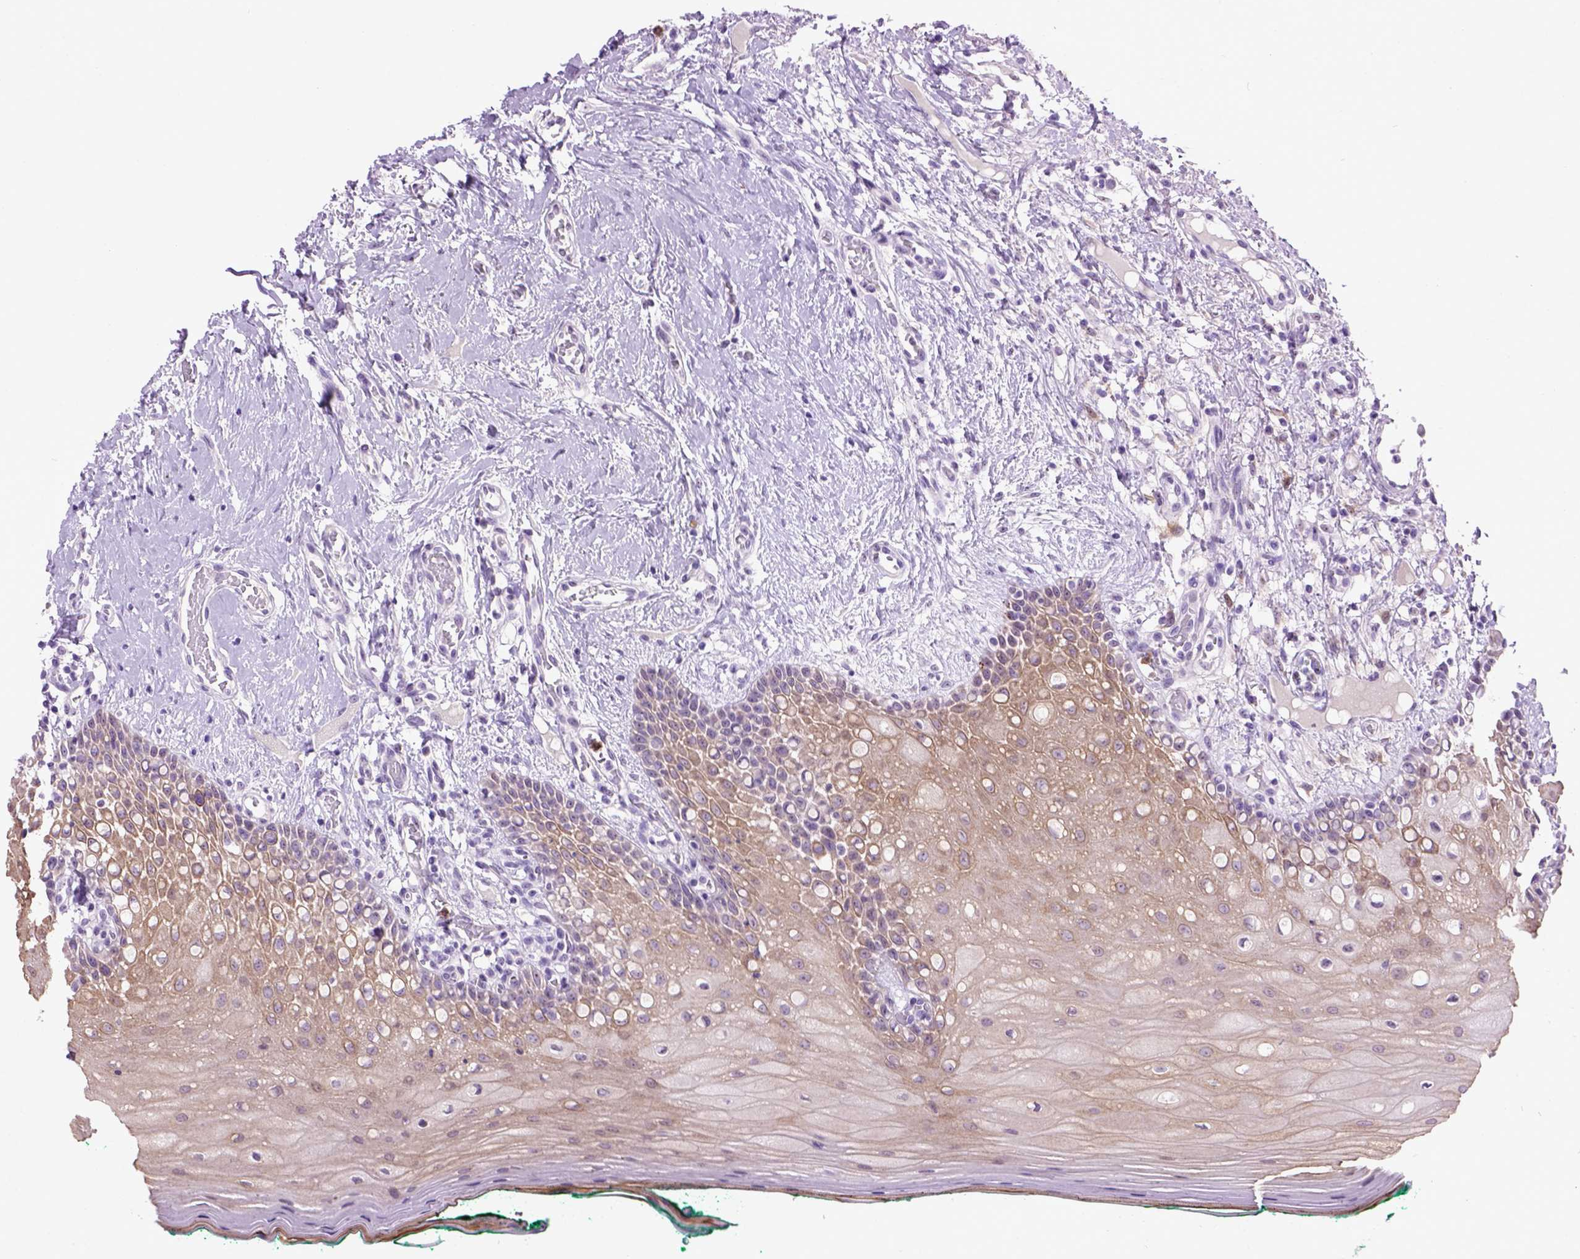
{"staining": {"intensity": "weak", "quantity": "25%-75%", "location": "cytoplasmic/membranous"}, "tissue": "oral mucosa", "cell_type": "Squamous epithelial cells", "image_type": "normal", "snomed": [{"axis": "morphology", "description": "Normal tissue, NOS"}, {"axis": "topography", "description": "Oral tissue"}], "caption": "Protein staining of unremarkable oral mucosa displays weak cytoplasmic/membranous staining in approximately 25%-75% of squamous epithelial cells.", "gene": "MAPT", "patient": {"sex": "female", "age": 83}}